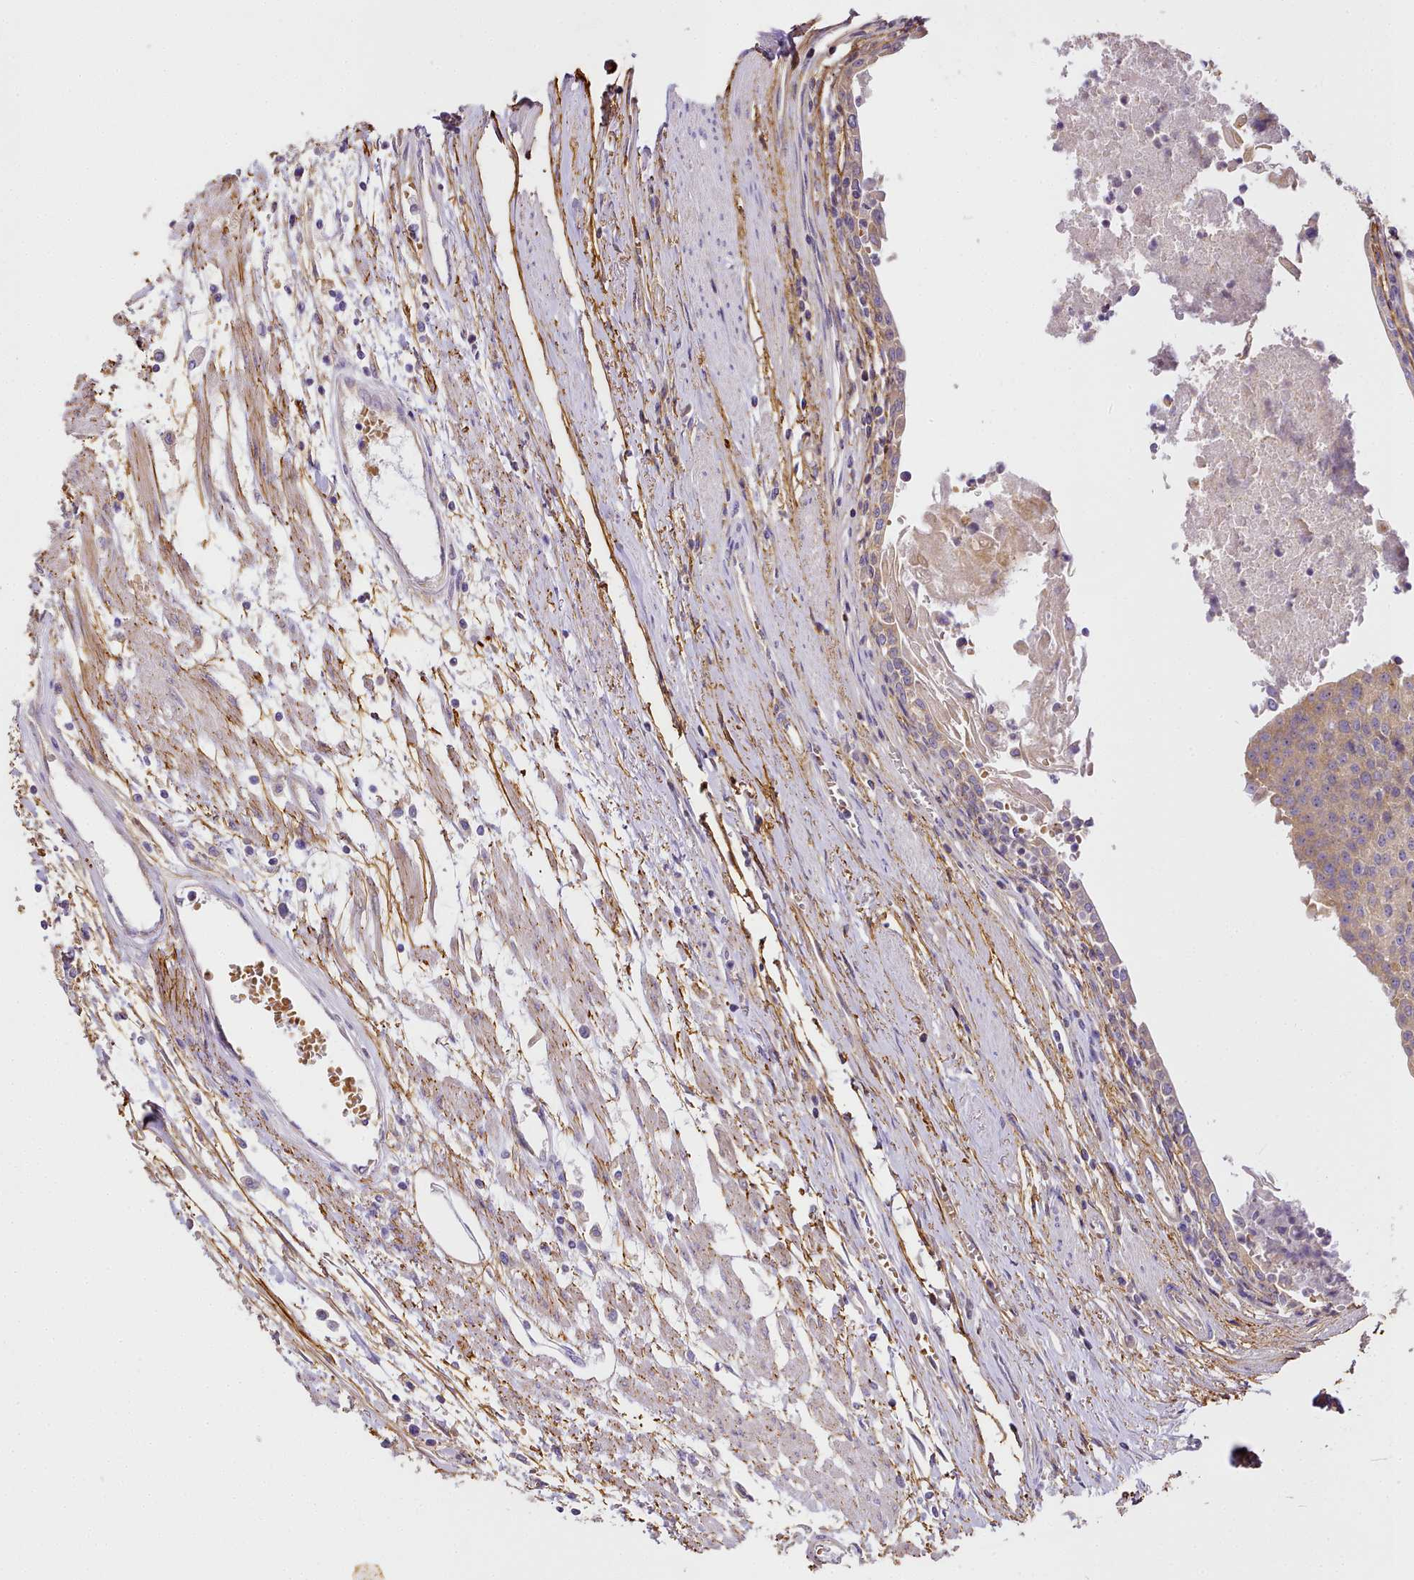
{"staining": {"intensity": "weak", "quantity": "<25%", "location": "cytoplasmic/membranous"}, "tissue": "urothelial cancer", "cell_type": "Tumor cells", "image_type": "cancer", "snomed": [{"axis": "morphology", "description": "Urothelial carcinoma, High grade"}, {"axis": "topography", "description": "Urinary bladder"}], "caption": "This is an immunohistochemistry photomicrograph of urothelial cancer. There is no positivity in tumor cells.", "gene": "NBPF1", "patient": {"sex": "female", "age": 85}}